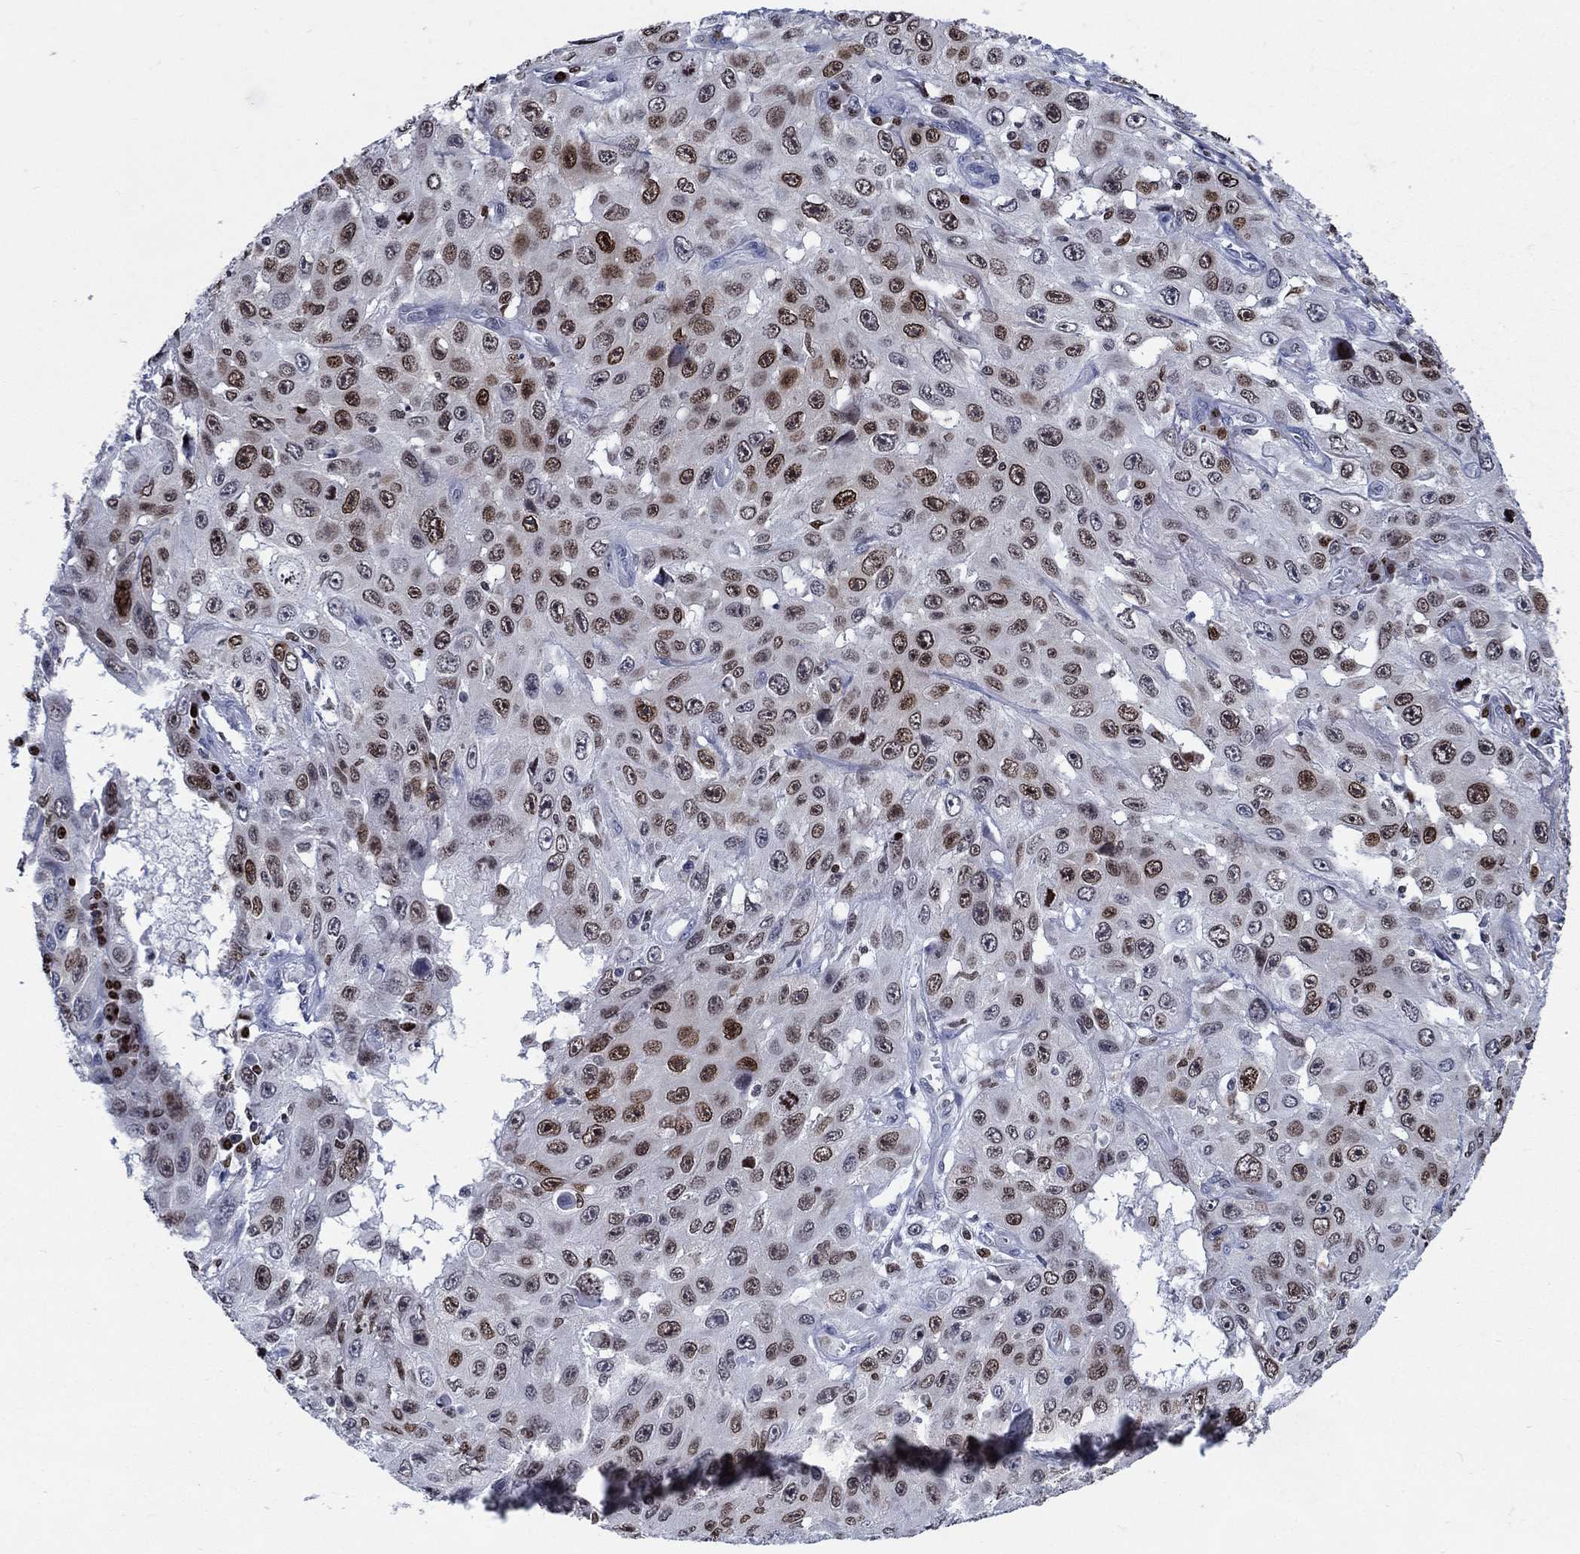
{"staining": {"intensity": "strong", "quantity": "<25%", "location": "nuclear"}, "tissue": "skin cancer", "cell_type": "Tumor cells", "image_type": "cancer", "snomed": [{"axis": "morphology", "description": "Squamous cell carcinoma, NOS"}, {"axis": "topography", "description": "Skin"}], "caption": "The immunohistochemical stain labels strong nuclear expression in tumor cells of skin cancer tissue.", "gene": "HMGA1", "patient": {"sex": "male", "age": 82}}